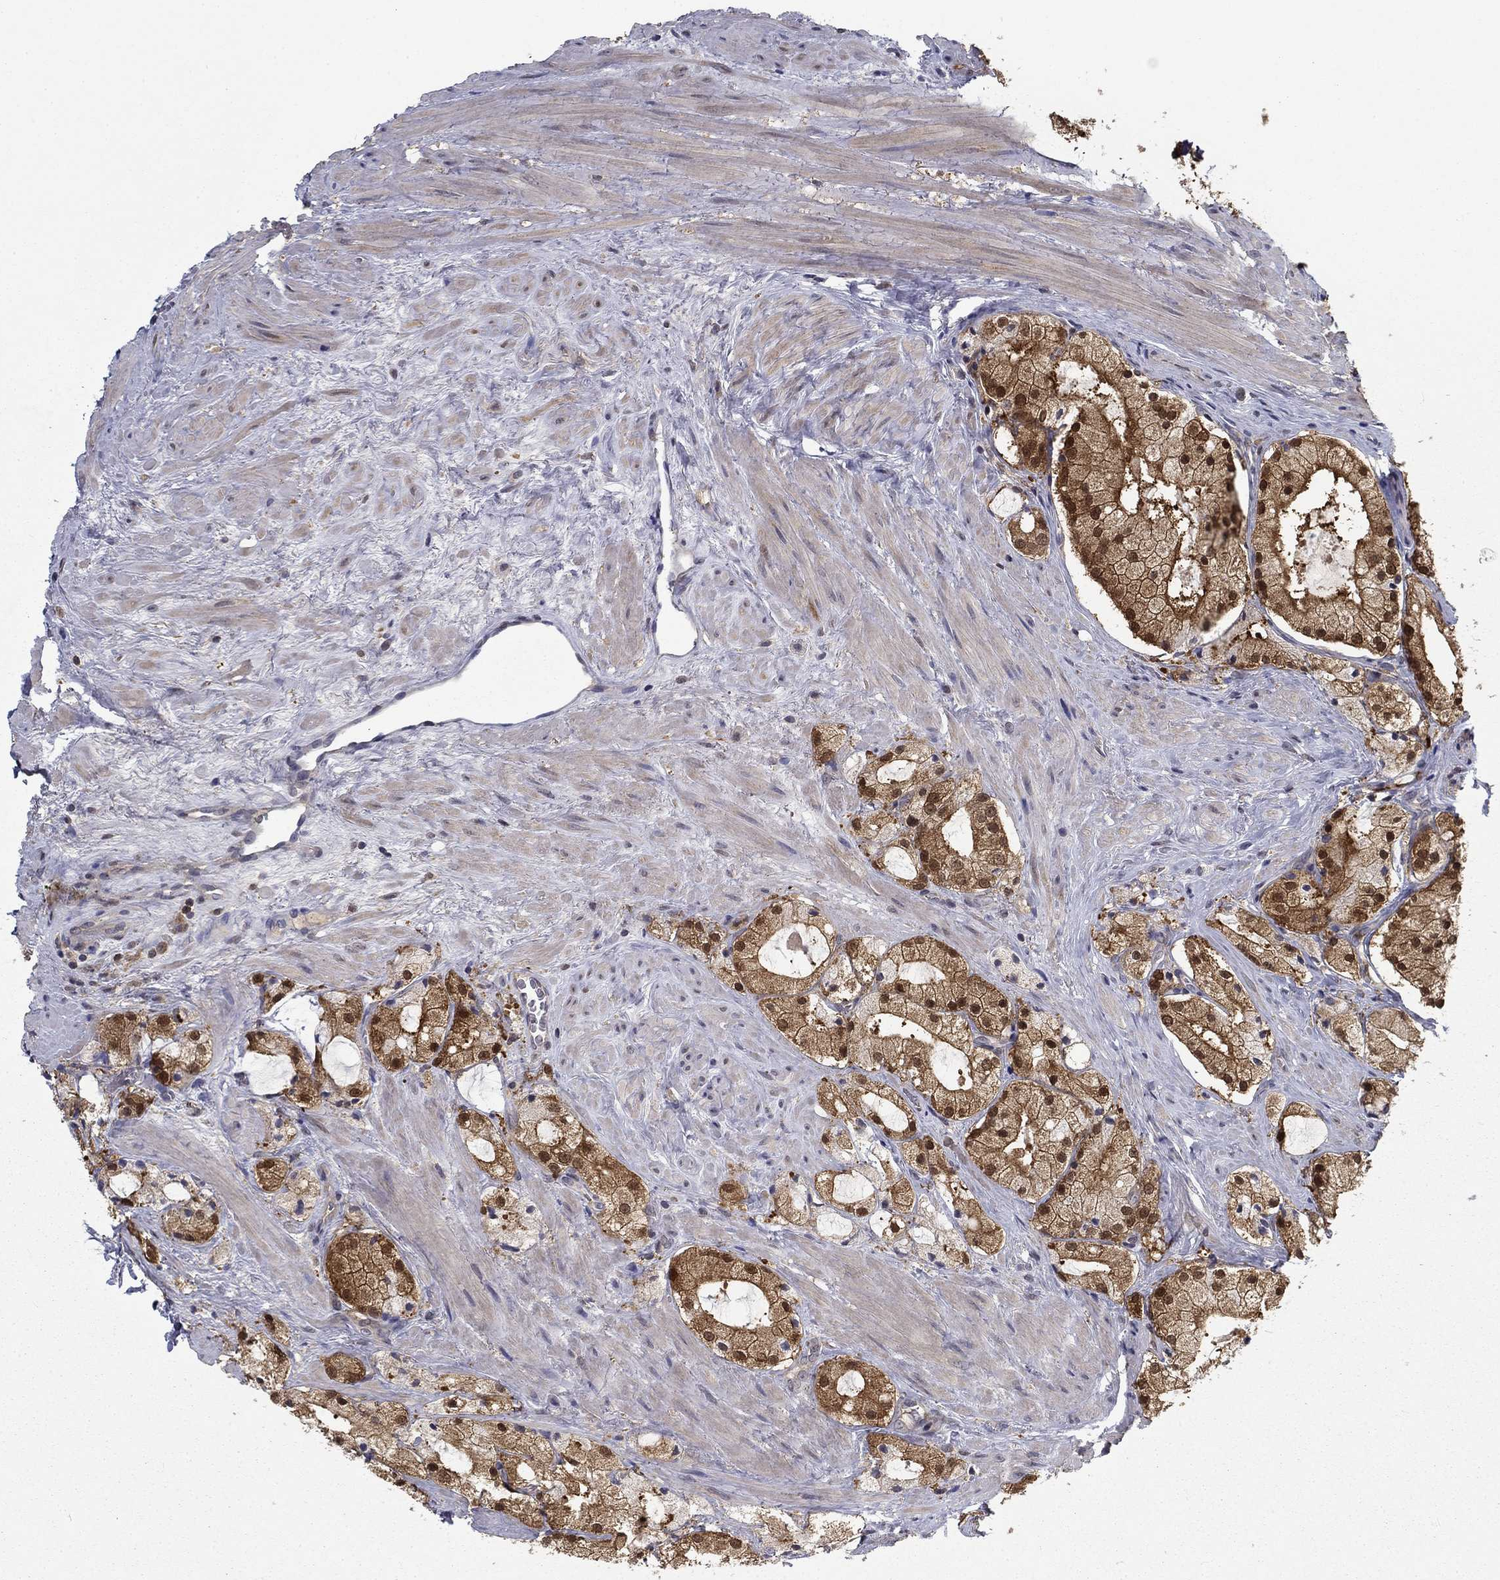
{"staining": {"intensity": "strong", "quantity": ">75%", "location": "cytoplasmic/membranous,nuclear"}, "tissue": "prostate cancer", "cell_type": "Tumor cells", "image_type": "cancer", "snomed": [{"axis": "morphology", "description": "Adenocarcinoma, NOS"}, {"axis": "morphology", "description": "Adenocarcinoma, High grade"}, {"axis": "topography", "description": "Prostate"}], "caption": "Immunohistochemical staining of prostate cancer demonstrates high levels of strong cytoplasmic/membranous and nuclear positivity in about >75% of tumor cells. Ihc stains the protein in brown and the nuclei are stained blue.", "gene": "NIT2", "patient": {"sex": "male", "age": 64}}